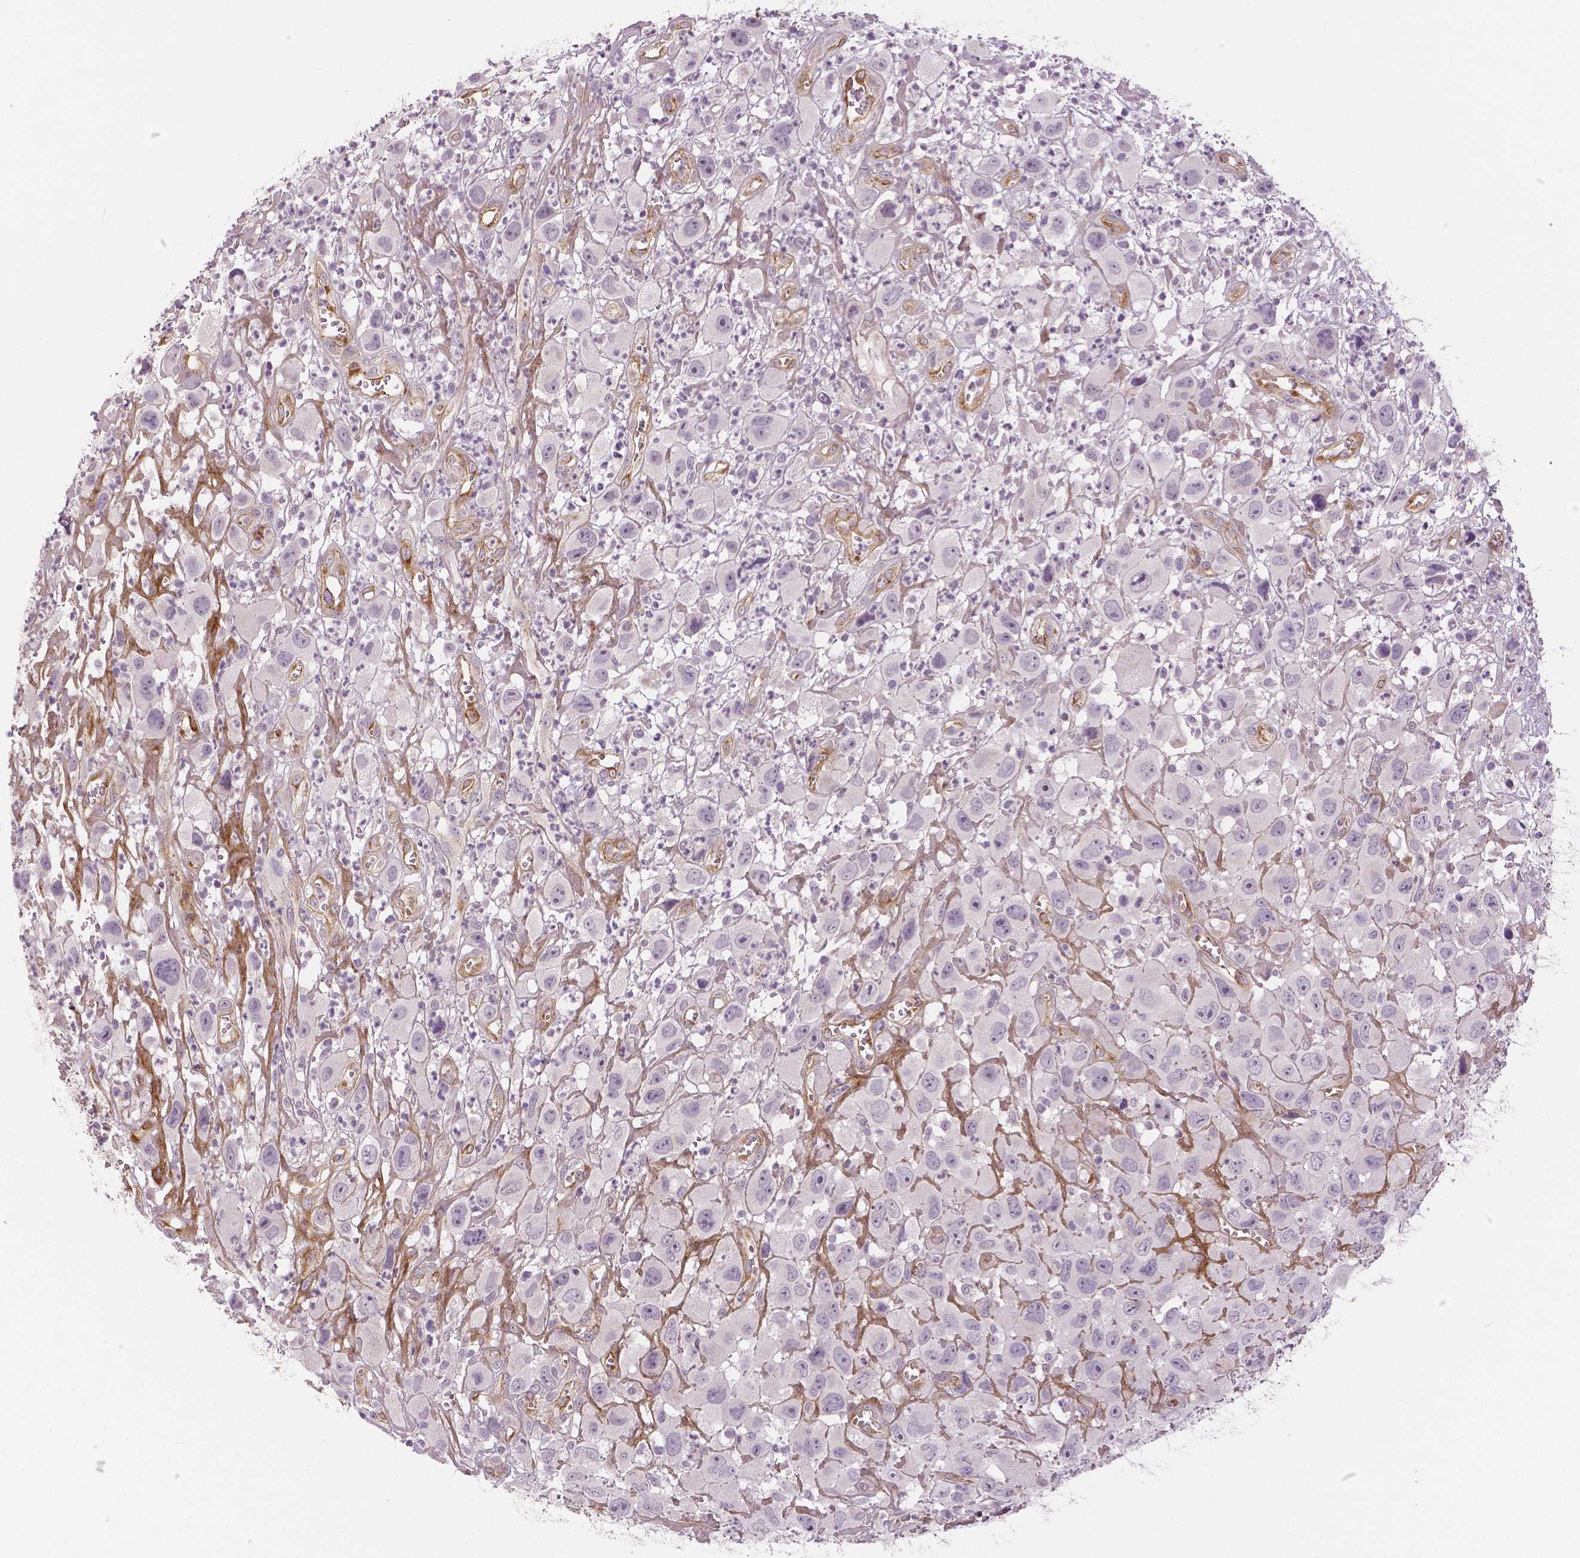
{"staining": {"intensity": "negative", "quantity": "none", "location": "none"}, "tissue": "head and neck cancer", "cell_type": "Tumor cells", "image_type": "cancer", "snomed": [{"axis": "morphology", "description": "Squamous cell carcinoma, NOS"}, {"axis": "morphology", "description": "Squamous cell carcinoma, metastatic, NOS"}, {"axis": "topography", "description": "Oral tissue"}, {"axis": "topography", "description": "Head-Neck"}], "caption": "Tumor cells are negative for protein expression in human head and neck cancer.", "gene": "FLT1", "patient": {"sex": "female", "age": 85}}